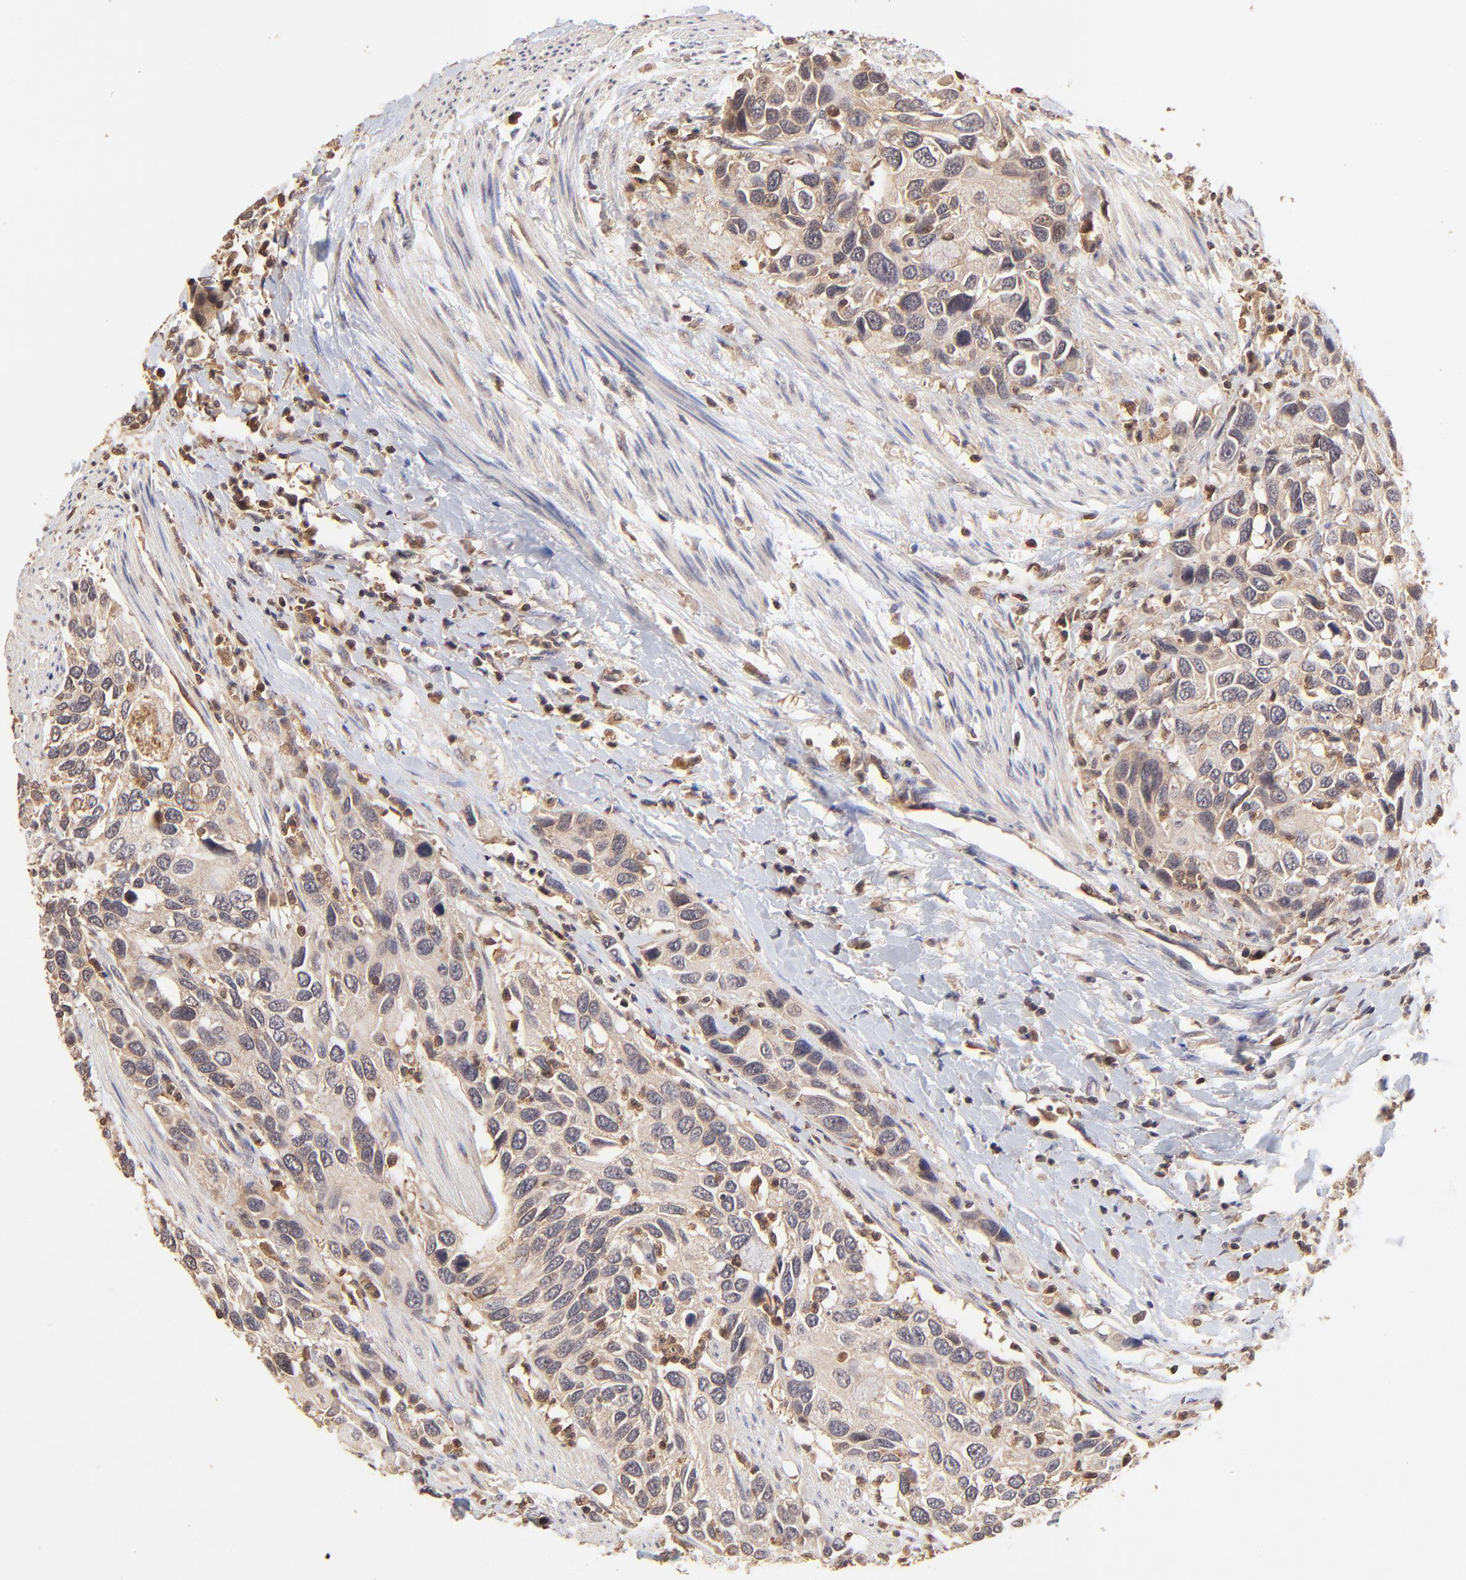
{"staining": {"intensity": "moderate", "quantity": ">75%", "location": "cytoplasmic/membranous"}, "tissue": "urothelial cancer", "cell_type": "Tumor cells", "image_type": "cancer", "snomed": [{"axis": "morphology", "description": "Urothelial carcinoma, High grade"}, {"axis": "topography", "description": "Urinary bladder"}], "caption": "Immunohistochemistry histopathology image of neoplastic tissue: human urothelial cancer stained using immunohistochemistry (IHC) displays medium levels of moderate protein expression localized specifically in the cytoplasmic/membranous of tumor cells, appearing as a cytoplasmic/membranous brown color.", "gene": "STON2", "patient": {"sex": "male", "age": 66}}